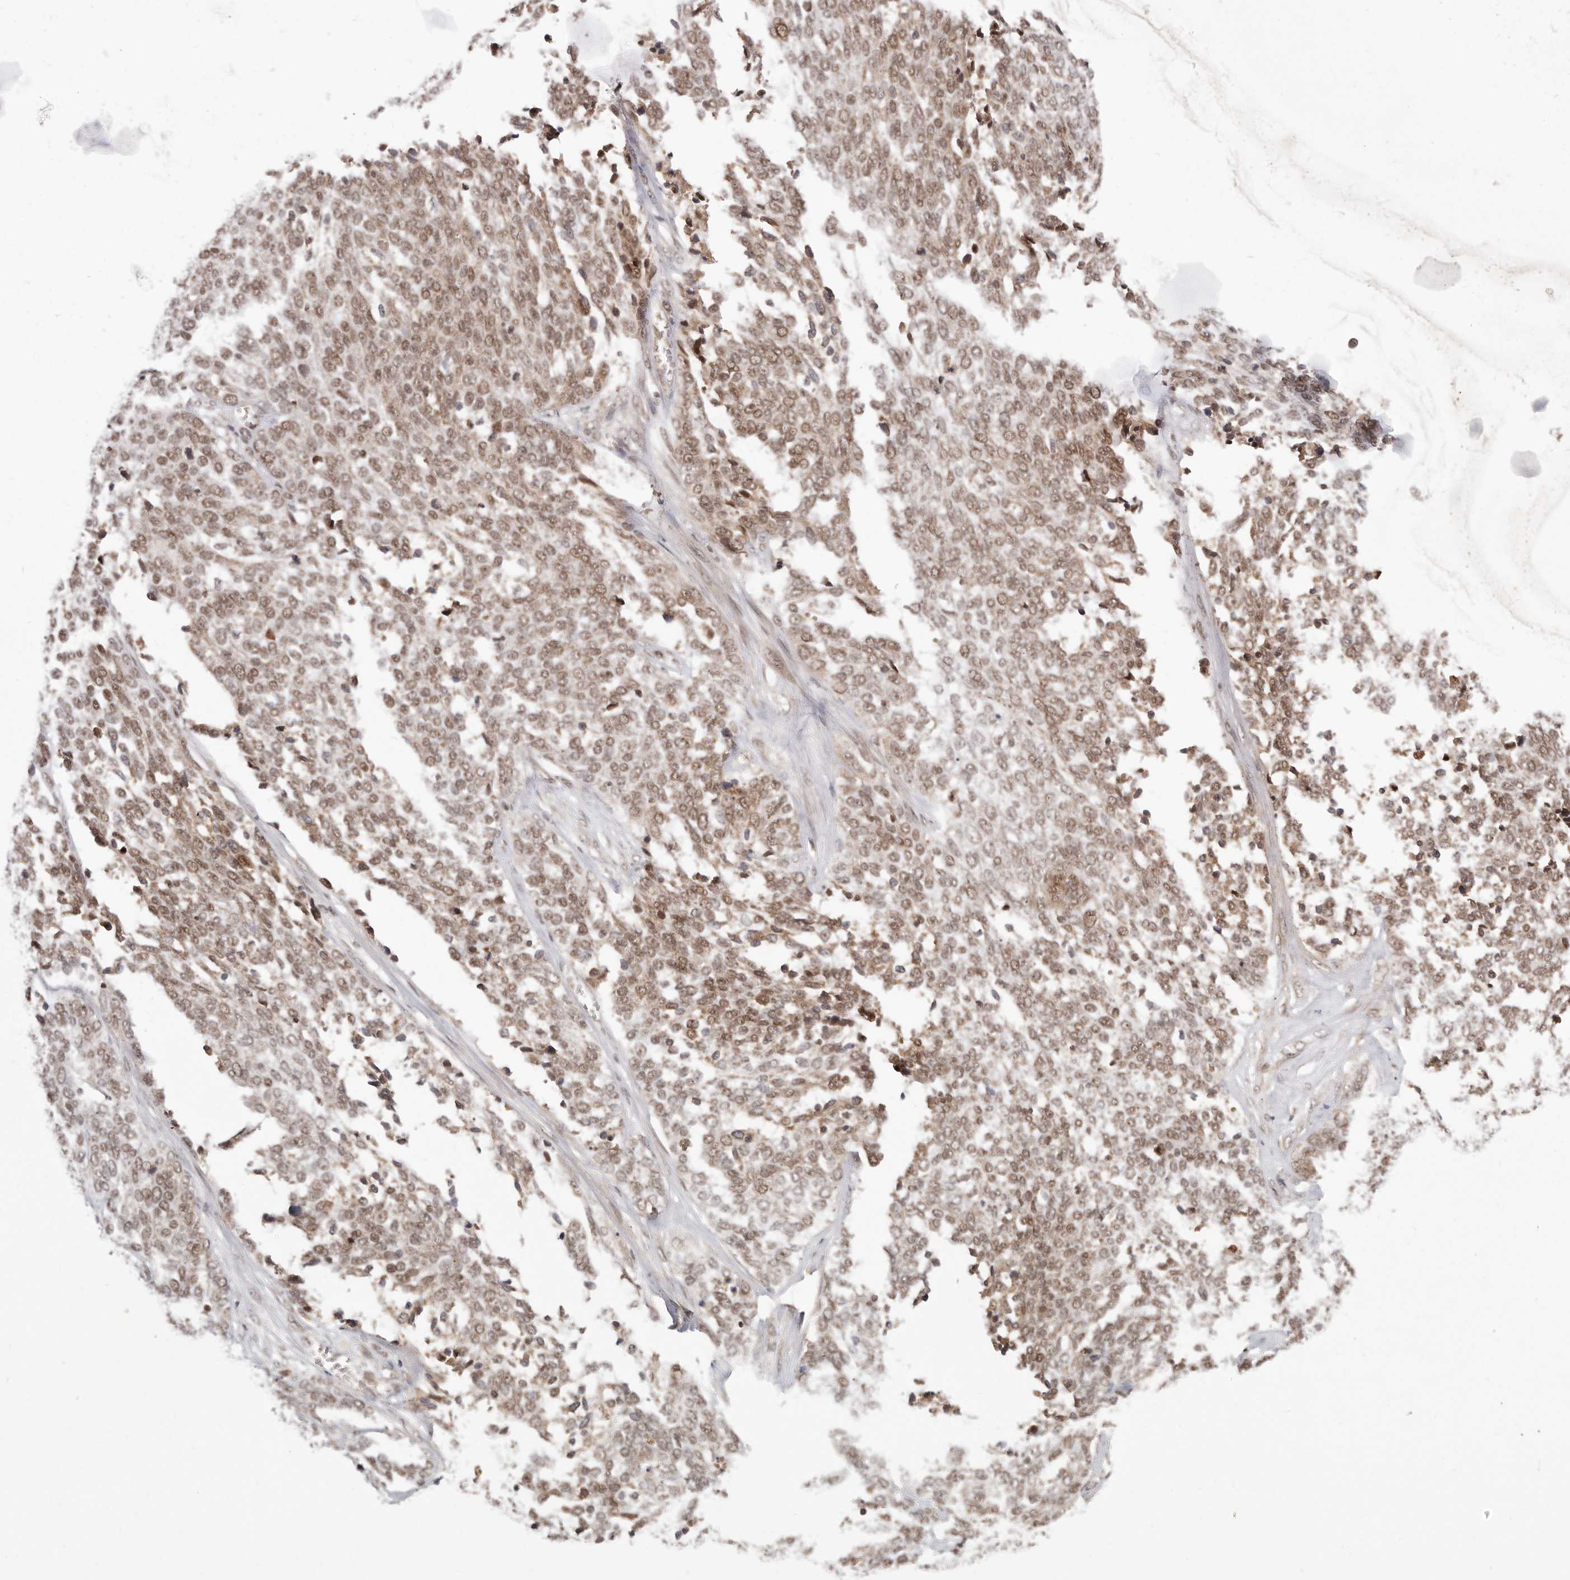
{"staining": {"intensity": "moderate", "quantity": ">75%", "location": "nuclear"}, "tissue": "ovarian cancer", "cell_type": "Tumor cells", "image_type": "cancer", "snomed": [{"axis": "morphology", "description": "Cystadenocarcinoma, serous, NOS"}, {"axis": "topography", "description": "Ovary"}], "caption": "High-magnification brightfield microscopy of ovarian cancer stained with DAB (brown) and counterstained with hematoxylin (blue). tumor cells exhibit moderate nuclear staining is seen in approximately>75% of cells.", "gene": "MED8", "patient": {"sex": "female", "age": 44}}